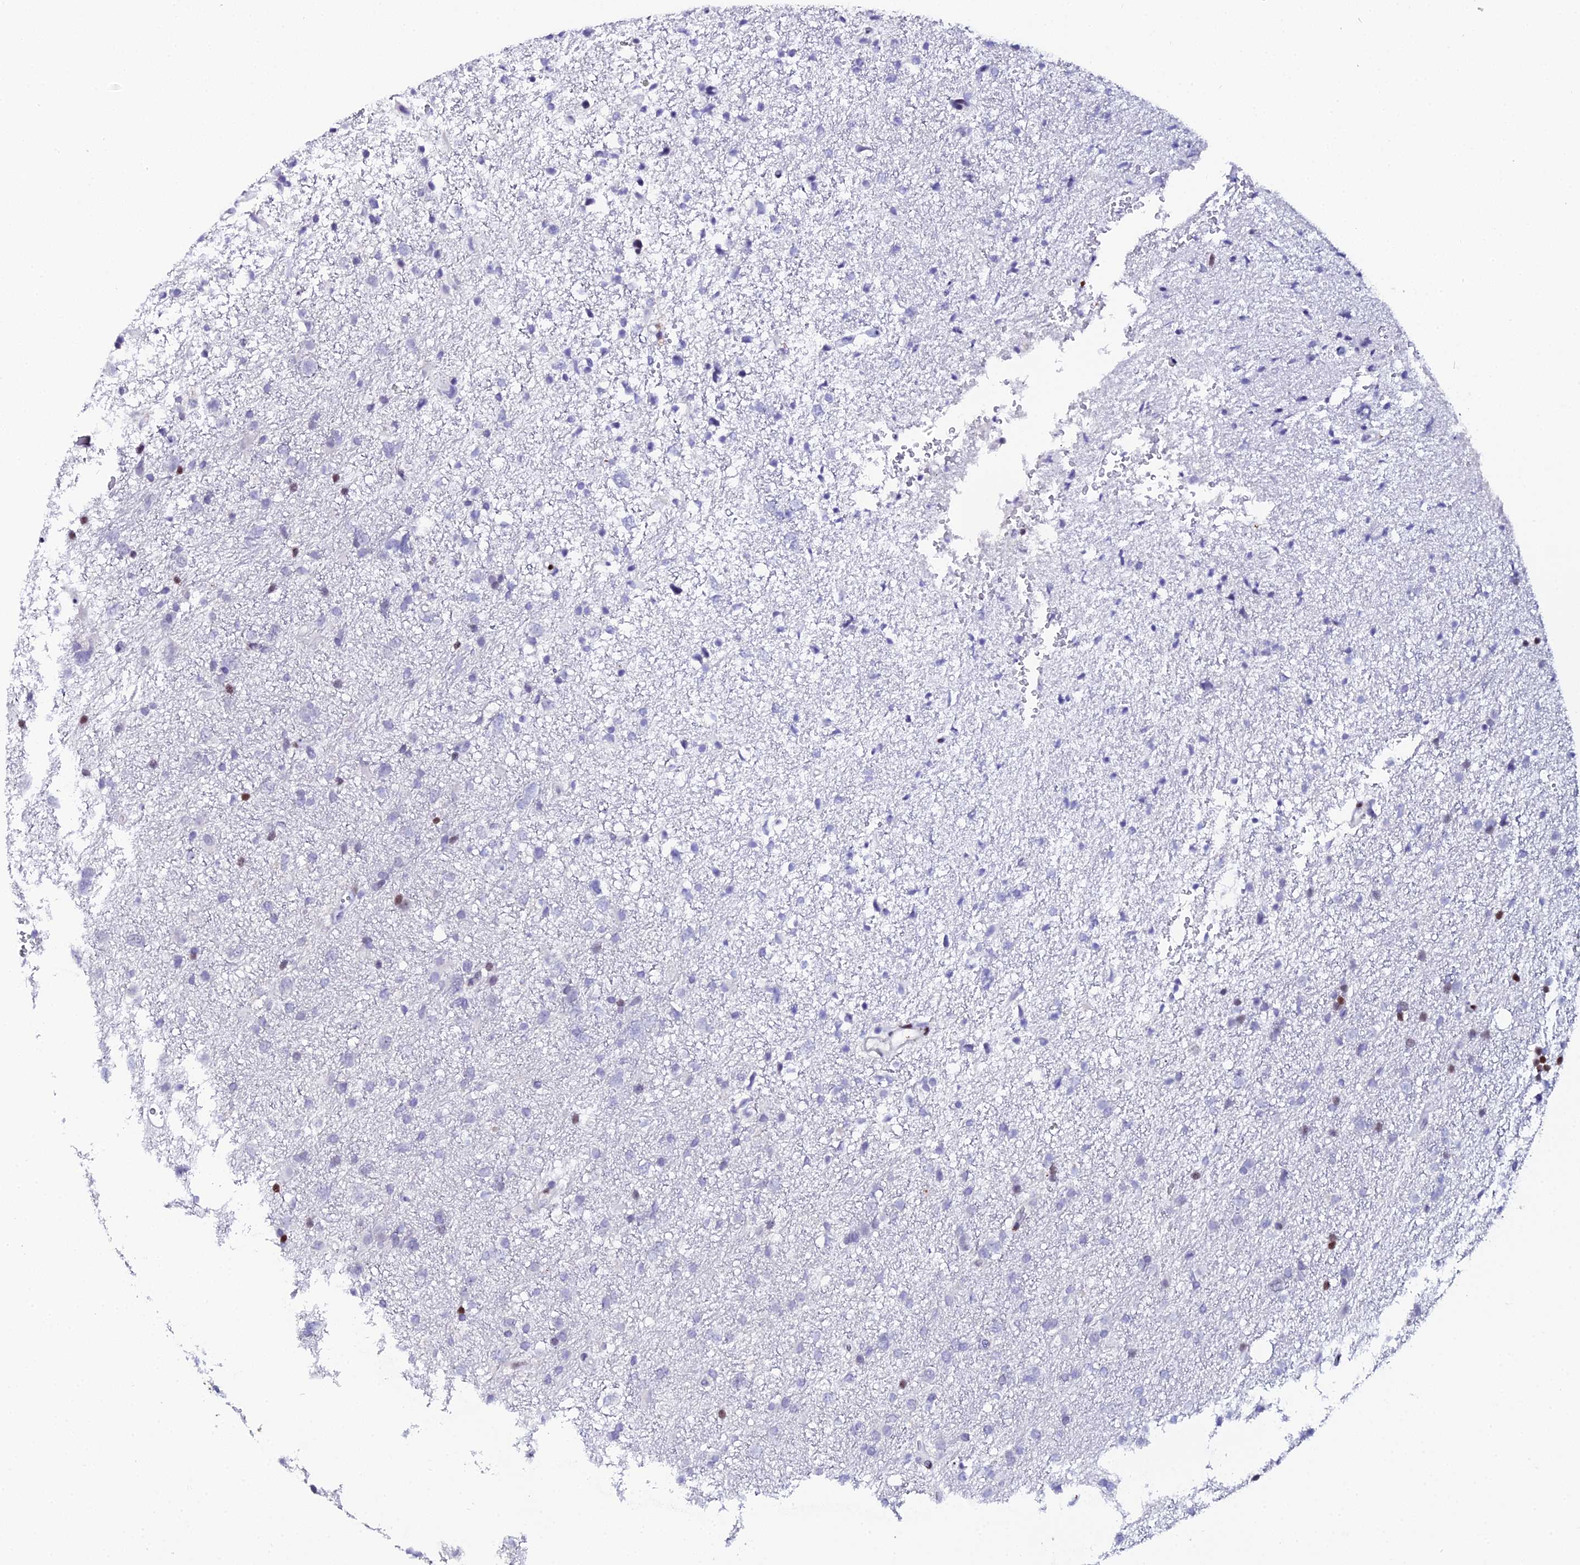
{"staining": {"intensity": "negative", "quantity": "none", "location": "none"}, "tissue": "glioma", "cell_type": "Tumor cells", "image_type": "cancer", "snomed": [{"axis": "morphology", "description": "Glioma, malignant, High grade"}, {"axis": "topography", "description": "Brain"}], "caption": "There is no significant positivity in tumor cells of glioma.", "gene": "MYNN", "patient": {"sex": "male", "age": 61}}